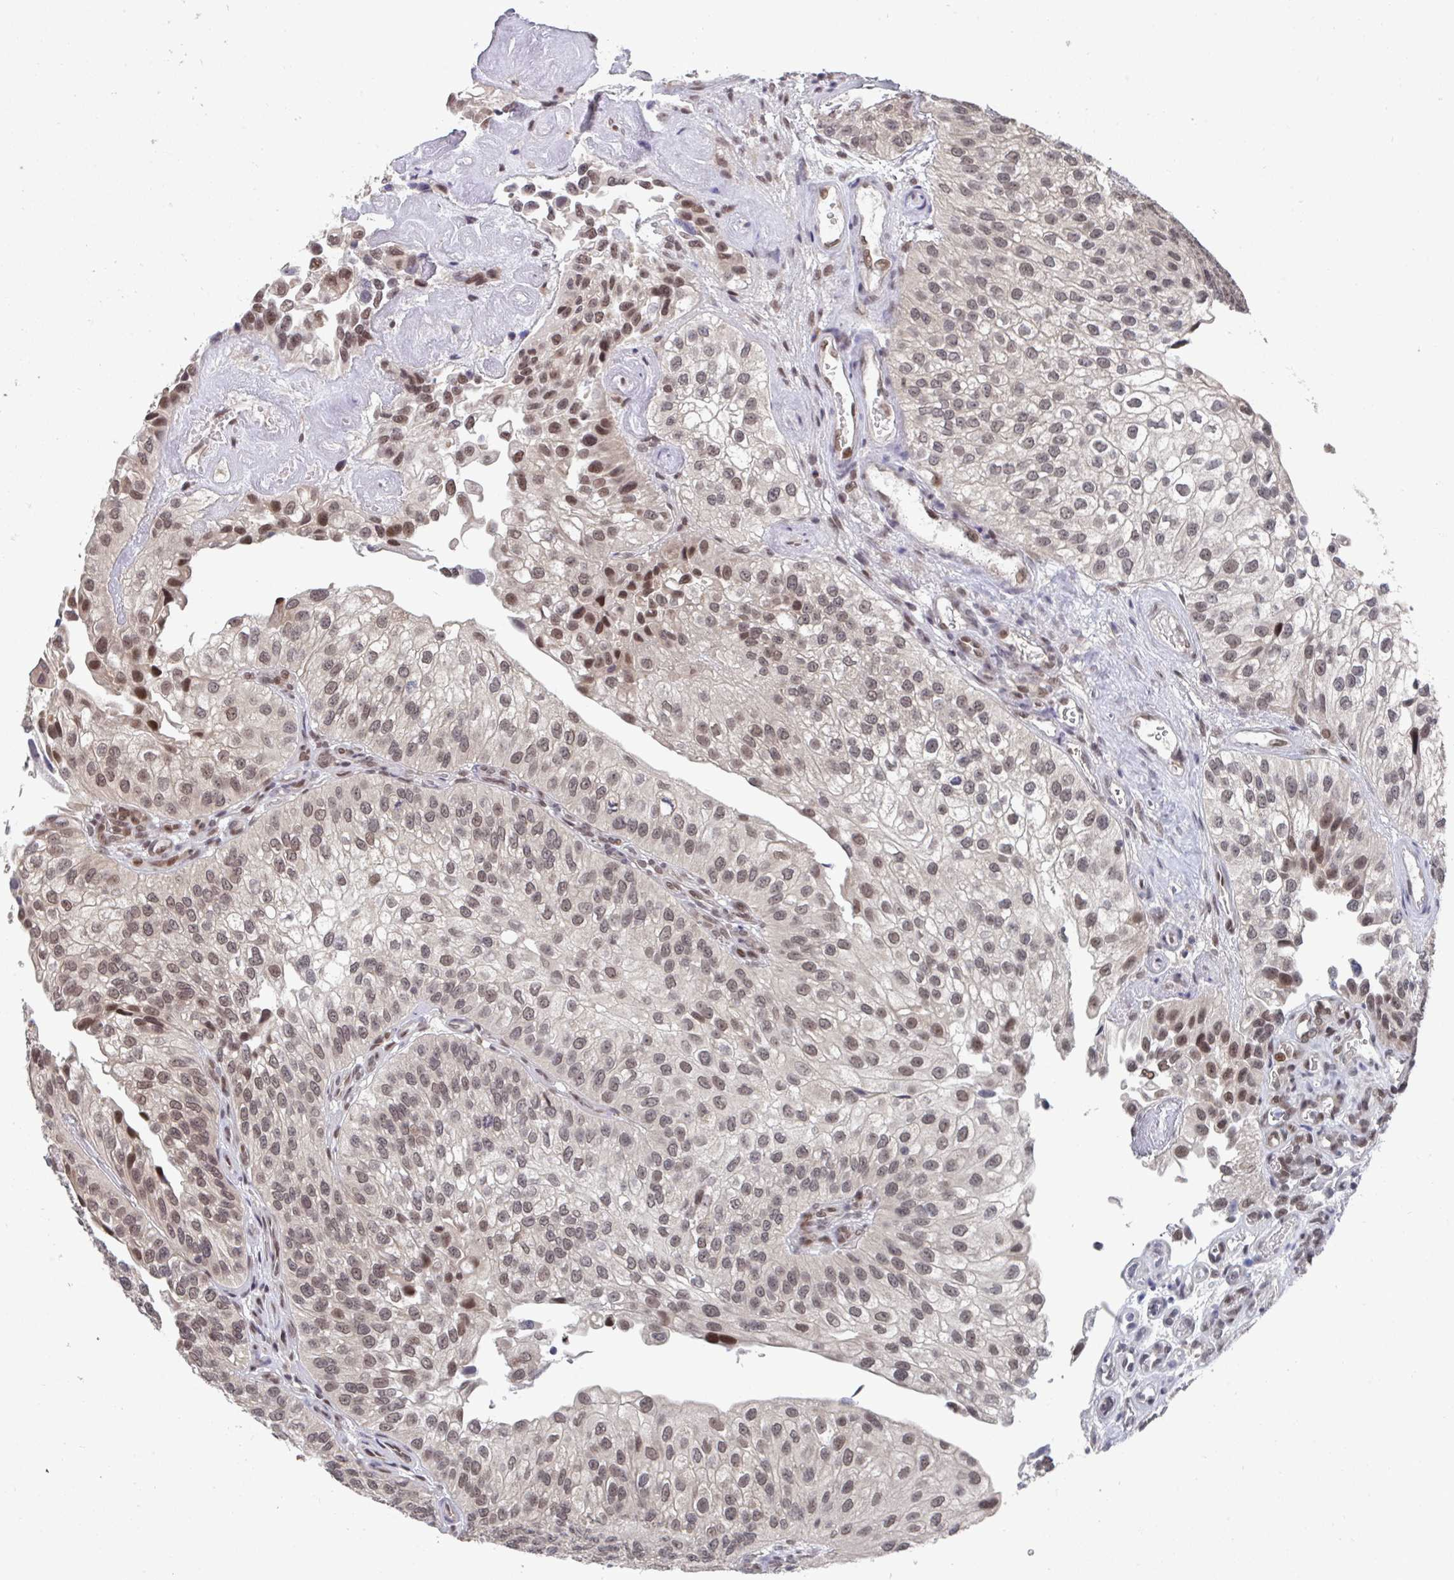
{"staining": {"intensity": "moderate", "quantity": ">75%", "location": "nuclear"}, "tissue": "urothelial cancer", "cell_type": "Tumor cells", "image_type": "cancer", "snomed": [{"axis": "morphology", "description": "Urothelial carcinoma, NOS"}, {"axis": "topography", "description": "Urinary bladder"}], "caption": "Transitional cell carcinoma stained for a protein displays moderate nuclear positivity in tumor cells.", "gene": "JMJD1C", "patient": {"sex": "male", "age": 87}}